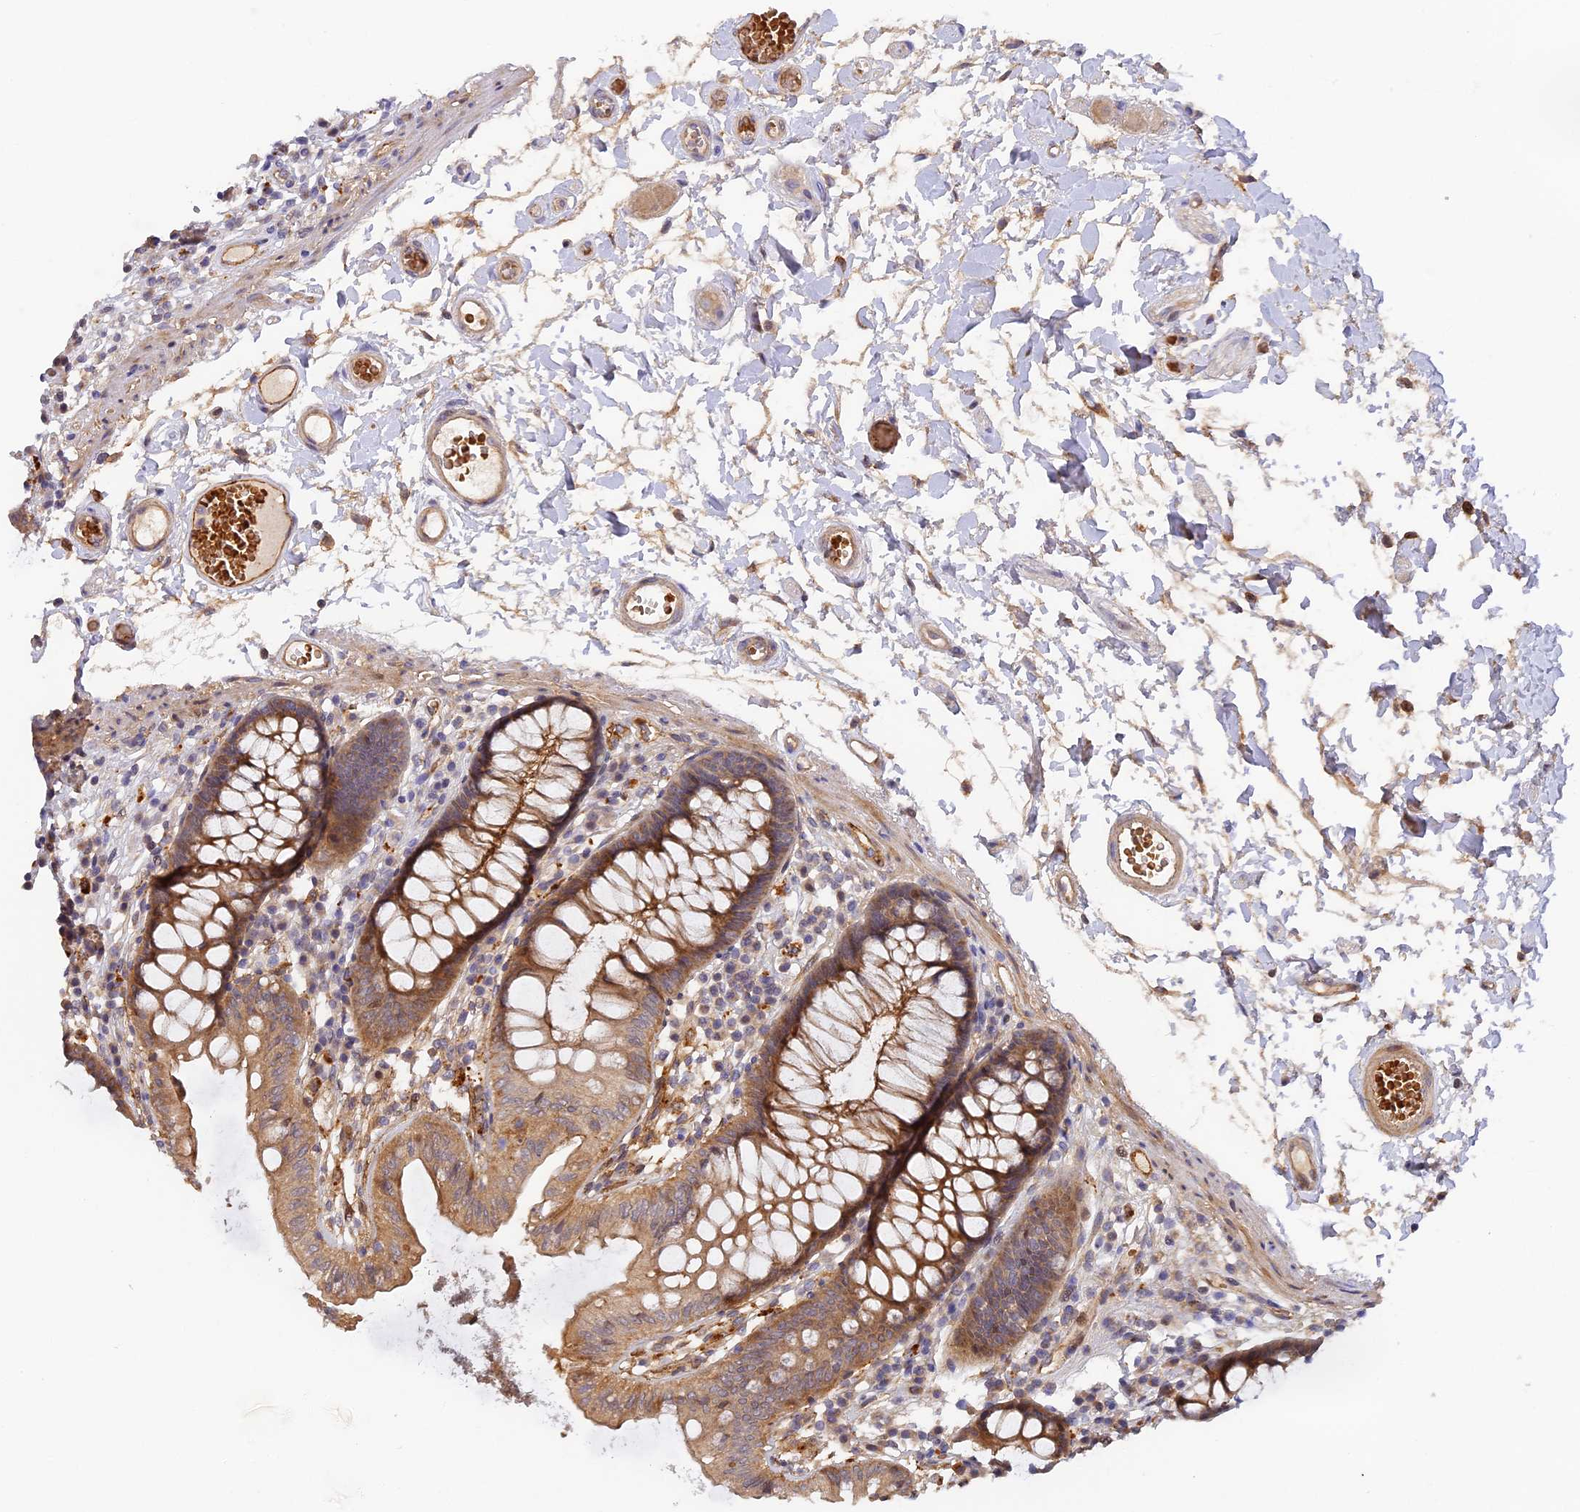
{"staining": {"intensity": "moderate", "quantity": ">75%", "location": "cytoplasmic/membranous"}, "tissue": "colon", "cell_type": "Endothelial cells", "image_type": "normal", "snomed": [{"axis": "morphology", "description": "Normal tissue, NOS"}, {"axis": "topography", "description": "Colon"}], "caption": "Protein expression by immunohistochemistry (IHC) exhibits moderate cytoplasmic/membranous positivity in approximately >75% of endothelial cells in unremarkable colon.", "gene": "MISP3", "patient": {"sex": "male", "age": 84}}